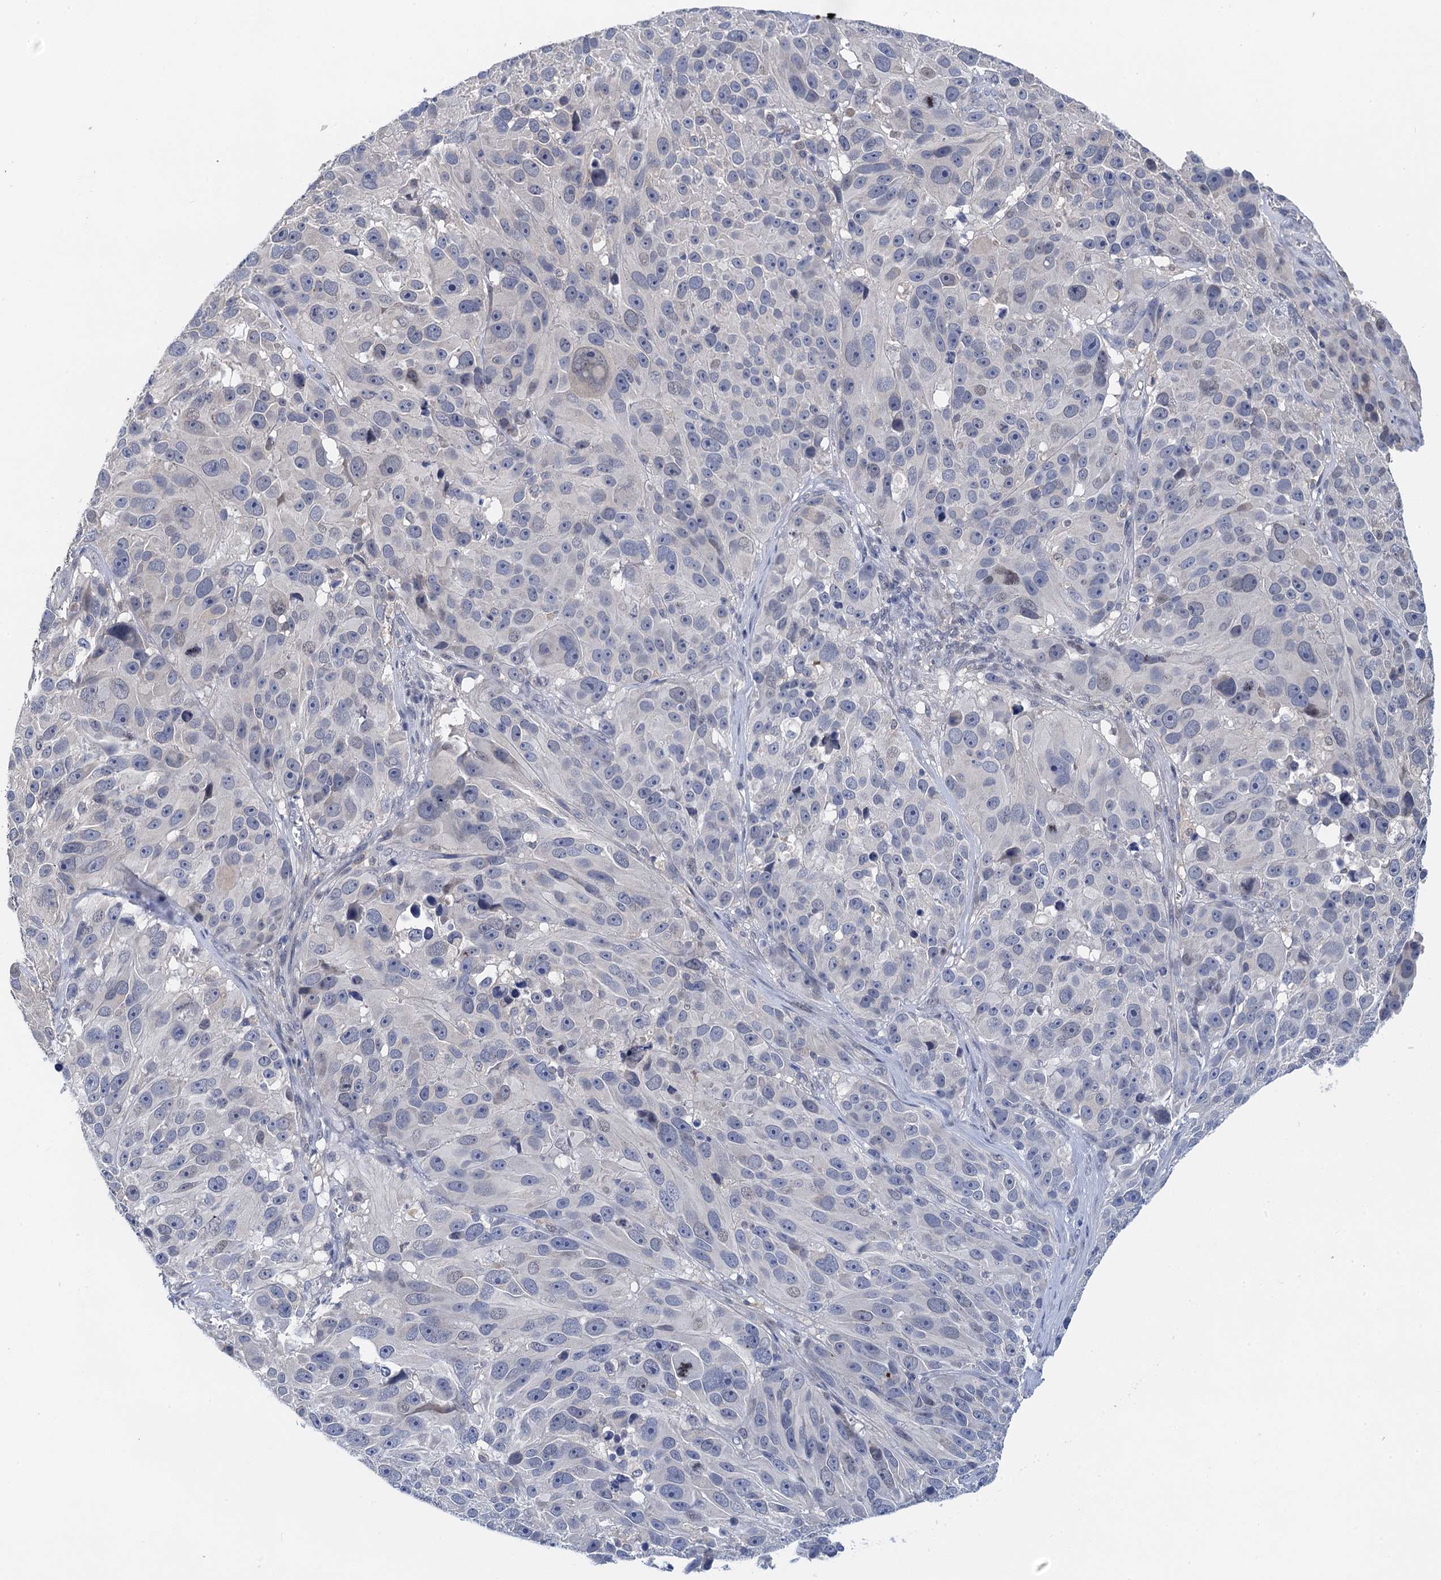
{"staining": {"intensity": "negative", "quantity": "none", "location": "none"}, "tissue": "melanoma", "cell_type": "Tumor cells", "image_type": "cancer", "snomed": [{"axis": "morphology", "description": "Malignant melanoma, NOS"}, {"axis": "topography", "description": "Skin"}], "caption": "IHC image of malignant melanoma stained for a protein (brown), which exhibits no positivity in tumor cells.", "gene": "TMEM39B", "patient": {"sex": "male", "age": 84}}